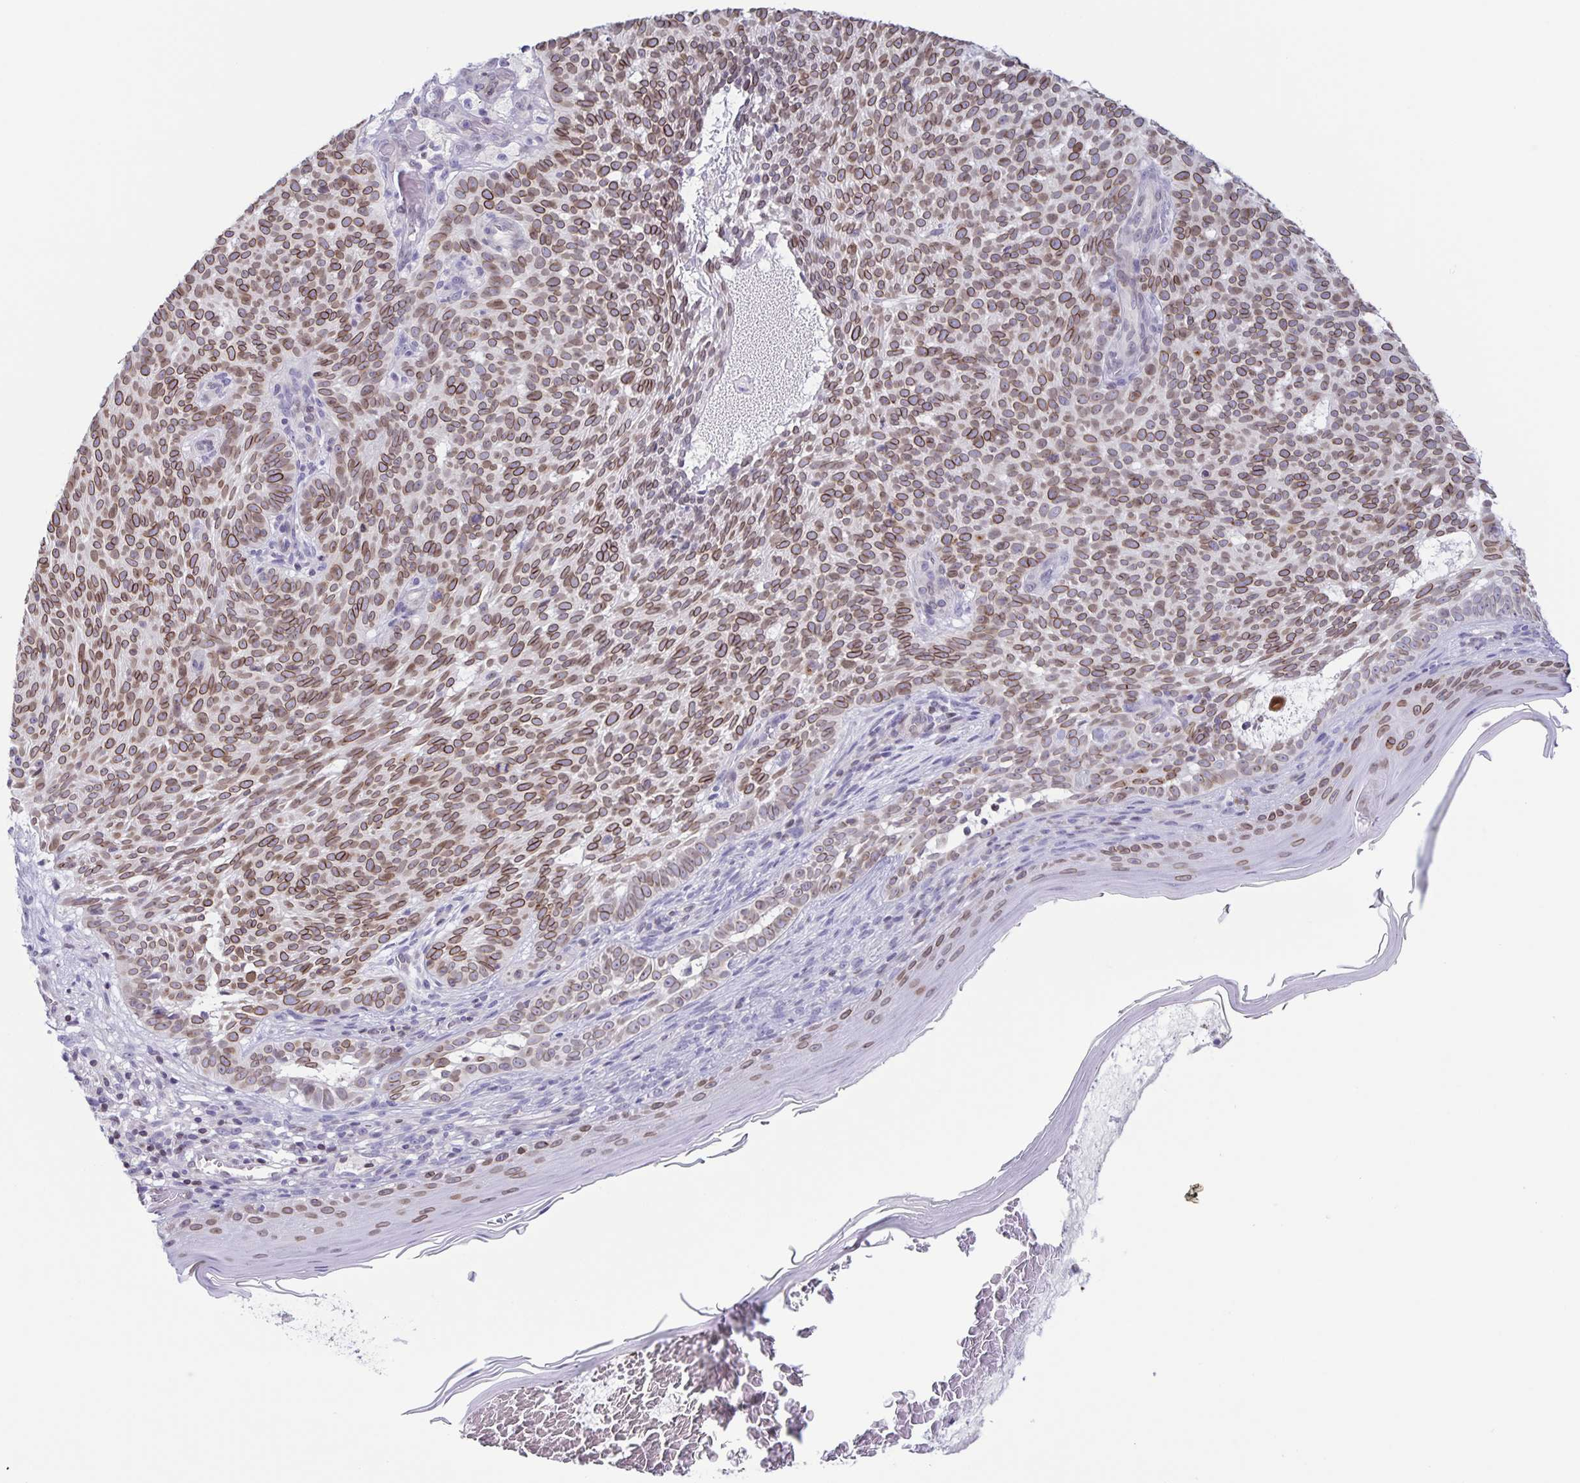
{"staining": {"intensity": "moderate", "quantity": ">75%", "location": "cytoplasmic/membranous,nuclear"}, "tissue": "skin cancer", "cell_type": "Tumor cells", "image_type": "cancer", "snomed": [{"axis": "morphology", "description": "Basal cell carcinoma"}, {"axis": "topography", "description": "Skin"}], "caption": "Moderate cytoplasmic/membranous and nuclear staining for a protein is present in about >75% of tumor cells of skin cancer (basal cell carcinoma) using IHC.", "gene": "SYNE2", "patient": {"sex": "male", "age": 78}}